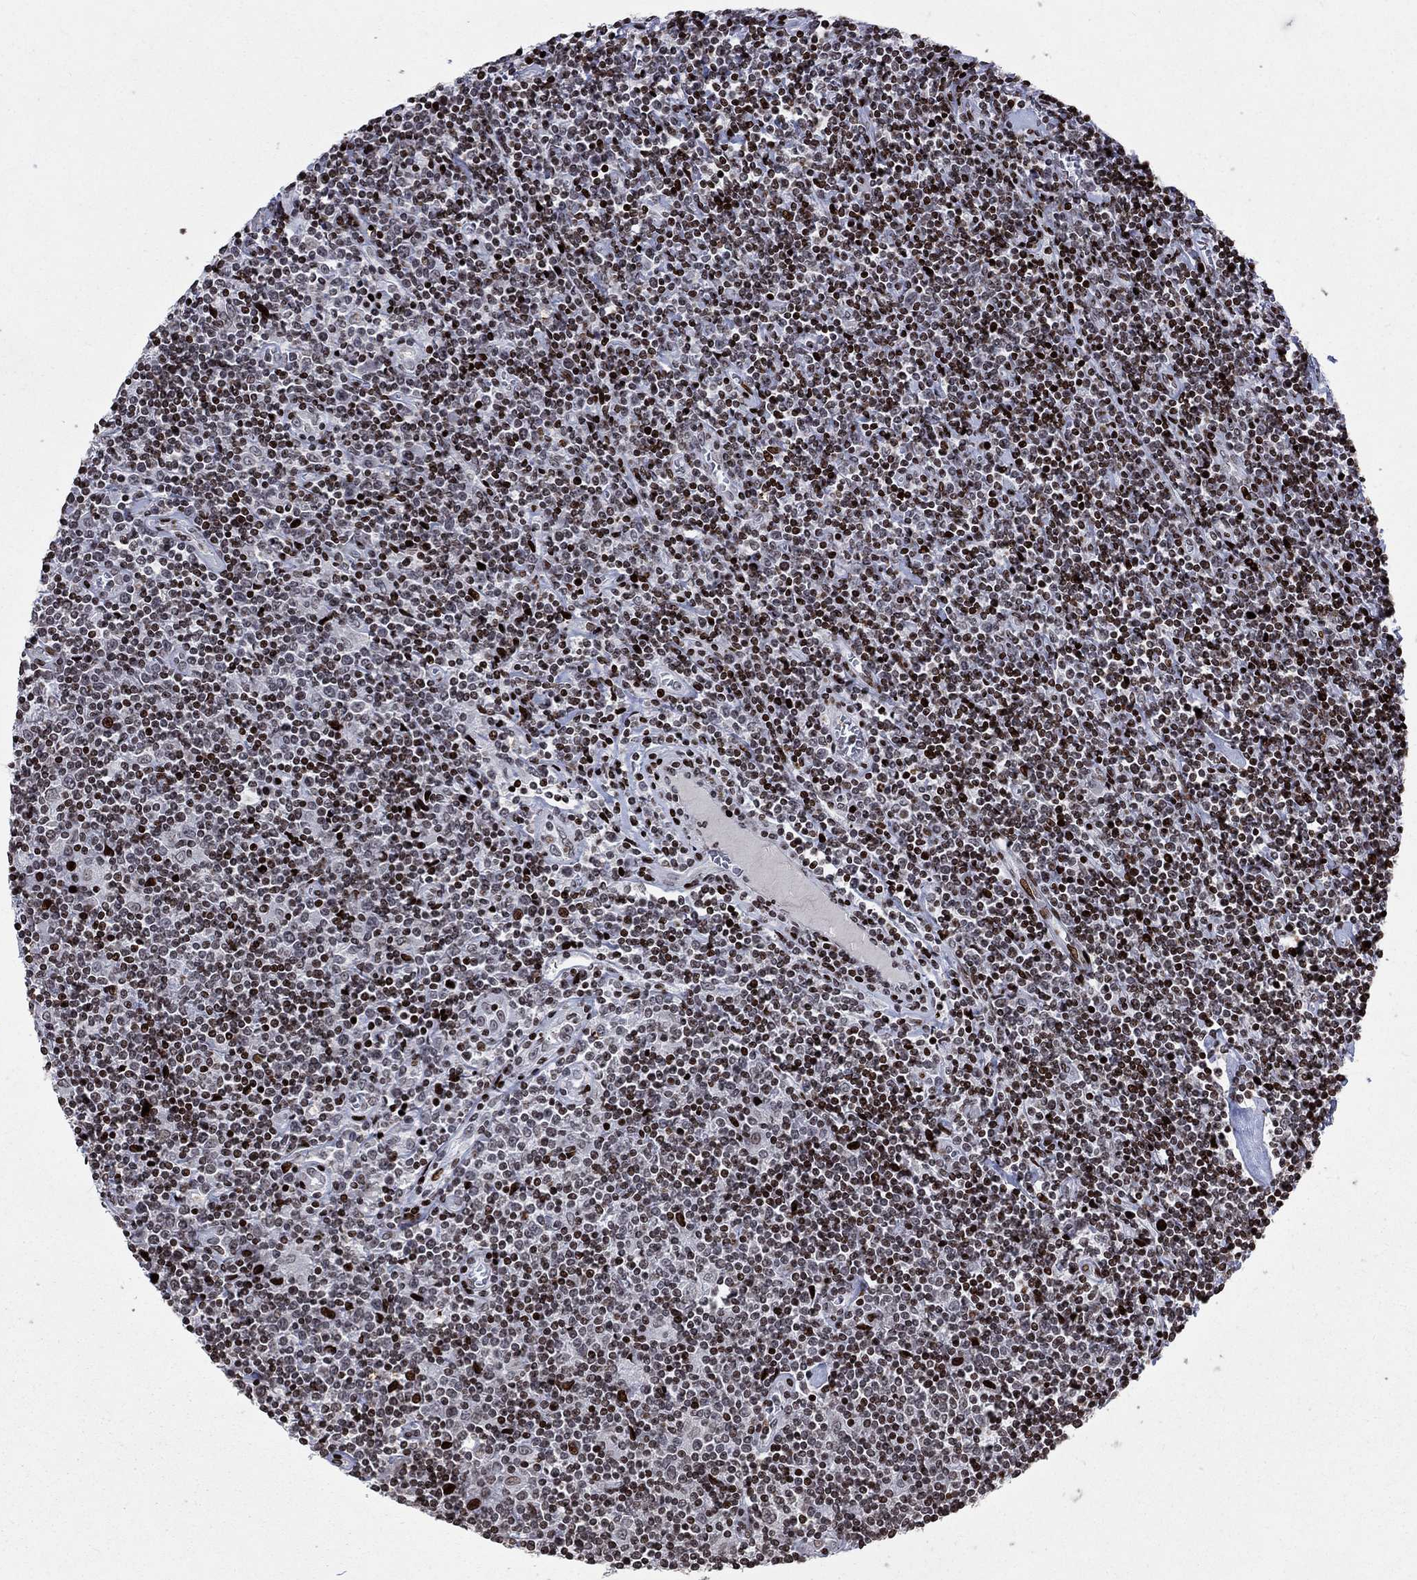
{"staining": {"intensity": "strong", "quantity": "25%-75%", "location": "nuclear"}, "tissue": "lymphoma", "cell_type": "Tumor cells", "image_type": "cancer", "snomed": [{"axis": "morphology", "description": "Hodgkin's disease, NOS"}, {"axis": "topography", "description": "Lymph node"}], "caption": "IHC micrograph of neoplastic tissue: human lymphoma stained using IHC exhibits high levels of strong protein expression localized specifically in the nuclear of tumor cells, appearing as a nuclear brown color.", "gene": "SRSF3", "patient": {"sex": "male", "age": 40}}